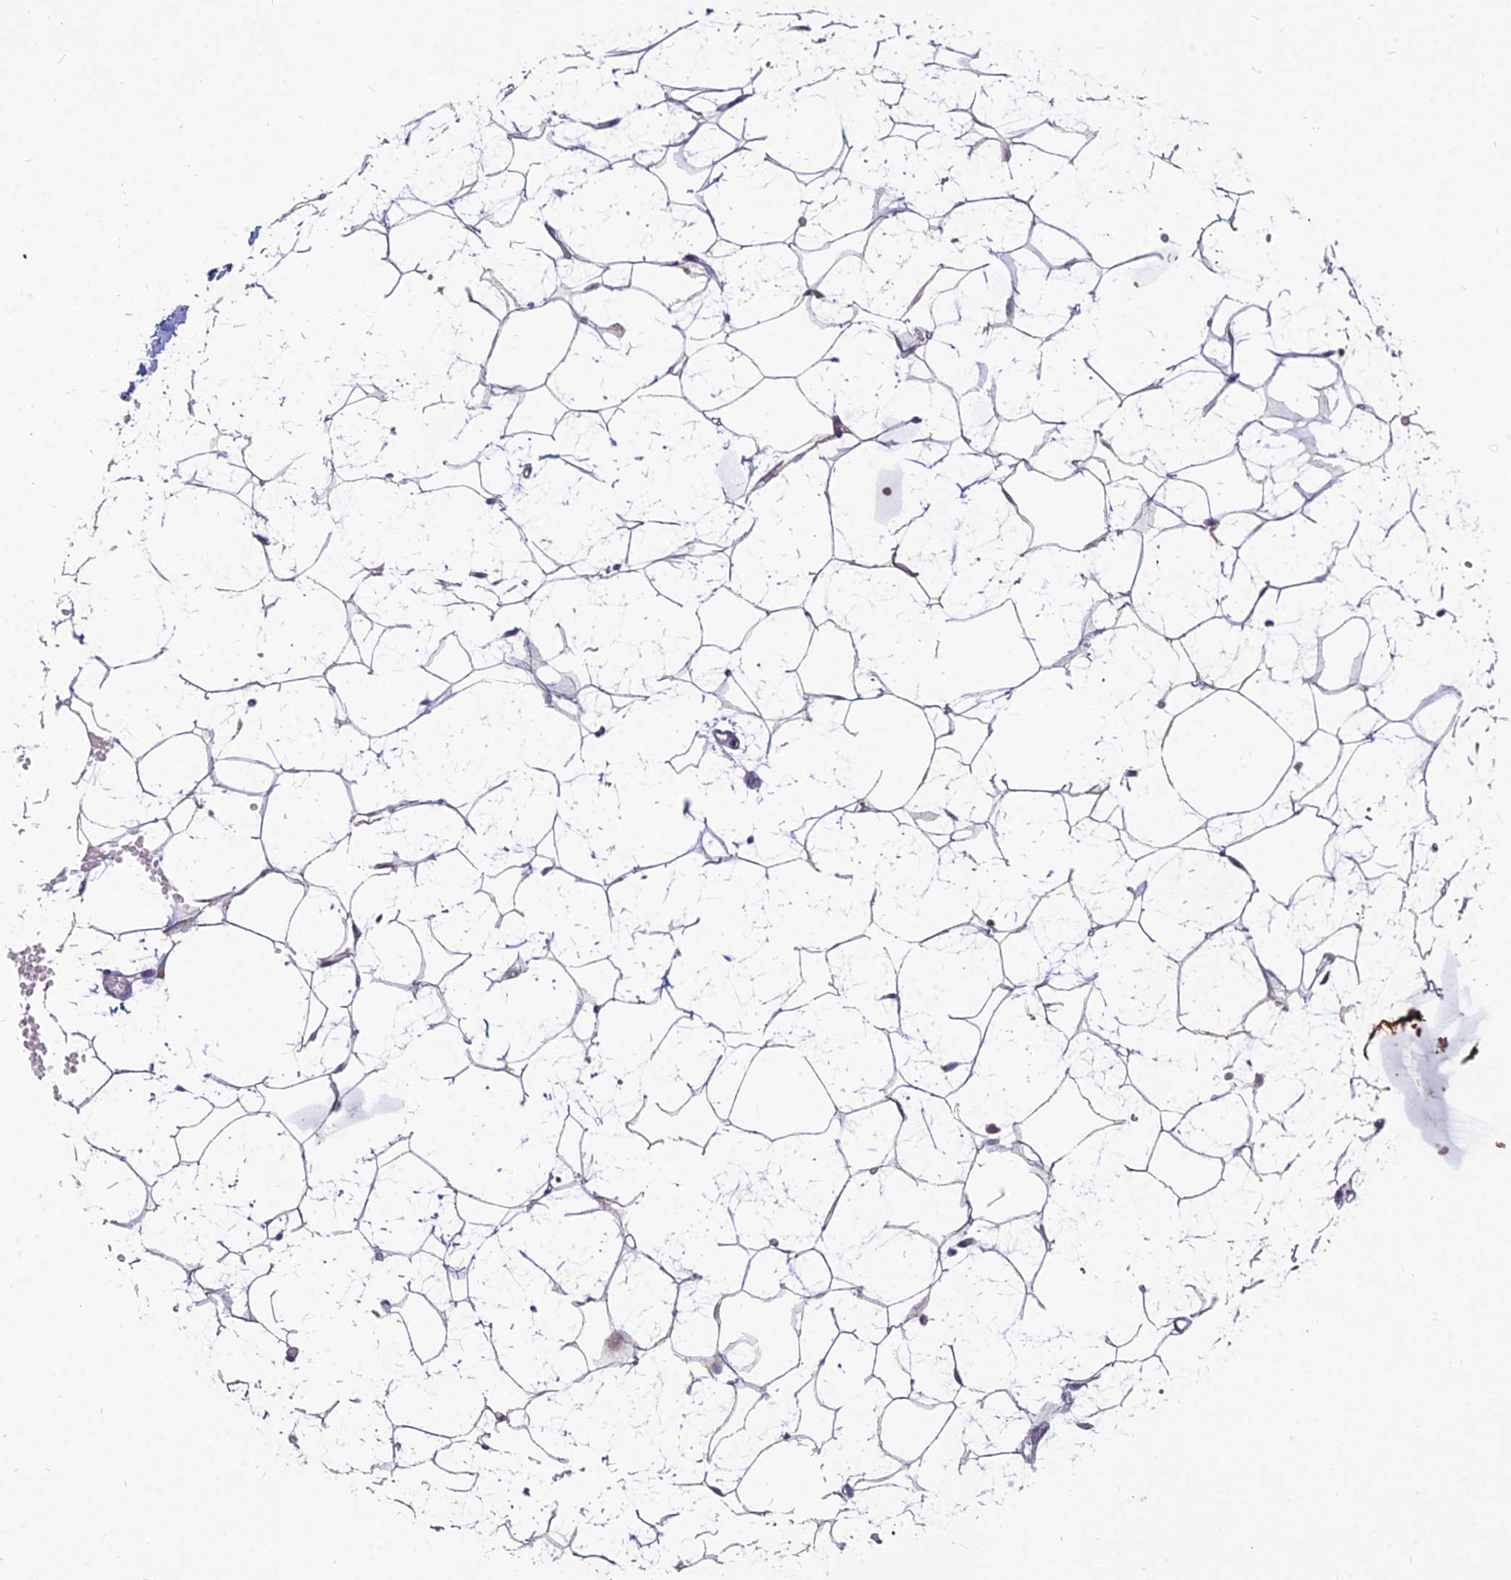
{"staining": {"intensity": "negative", "quantity": "none", "location": "none"}, "tissue": "adipose tissue", "cell_type": "Adipocytes", "image_type": "normal", "snomed": [{"axis": "morphology", "description": "Normal tissue, NOS"}, {"axis": "topography", "description": "Breast"}], "caption": "Immunohistochemistry (IHC) image of benign adipose tissue stained for a protein (brown), which shows no expression in adipocytes. Brightfield microscopy of IHC stained with DAB (3,3'-diaminobenzidine) (brown) and hematoxylin (blue), captured at high magnification.", "gene": "NXNL2", "patient": {"sex": "female", "age": 23}}